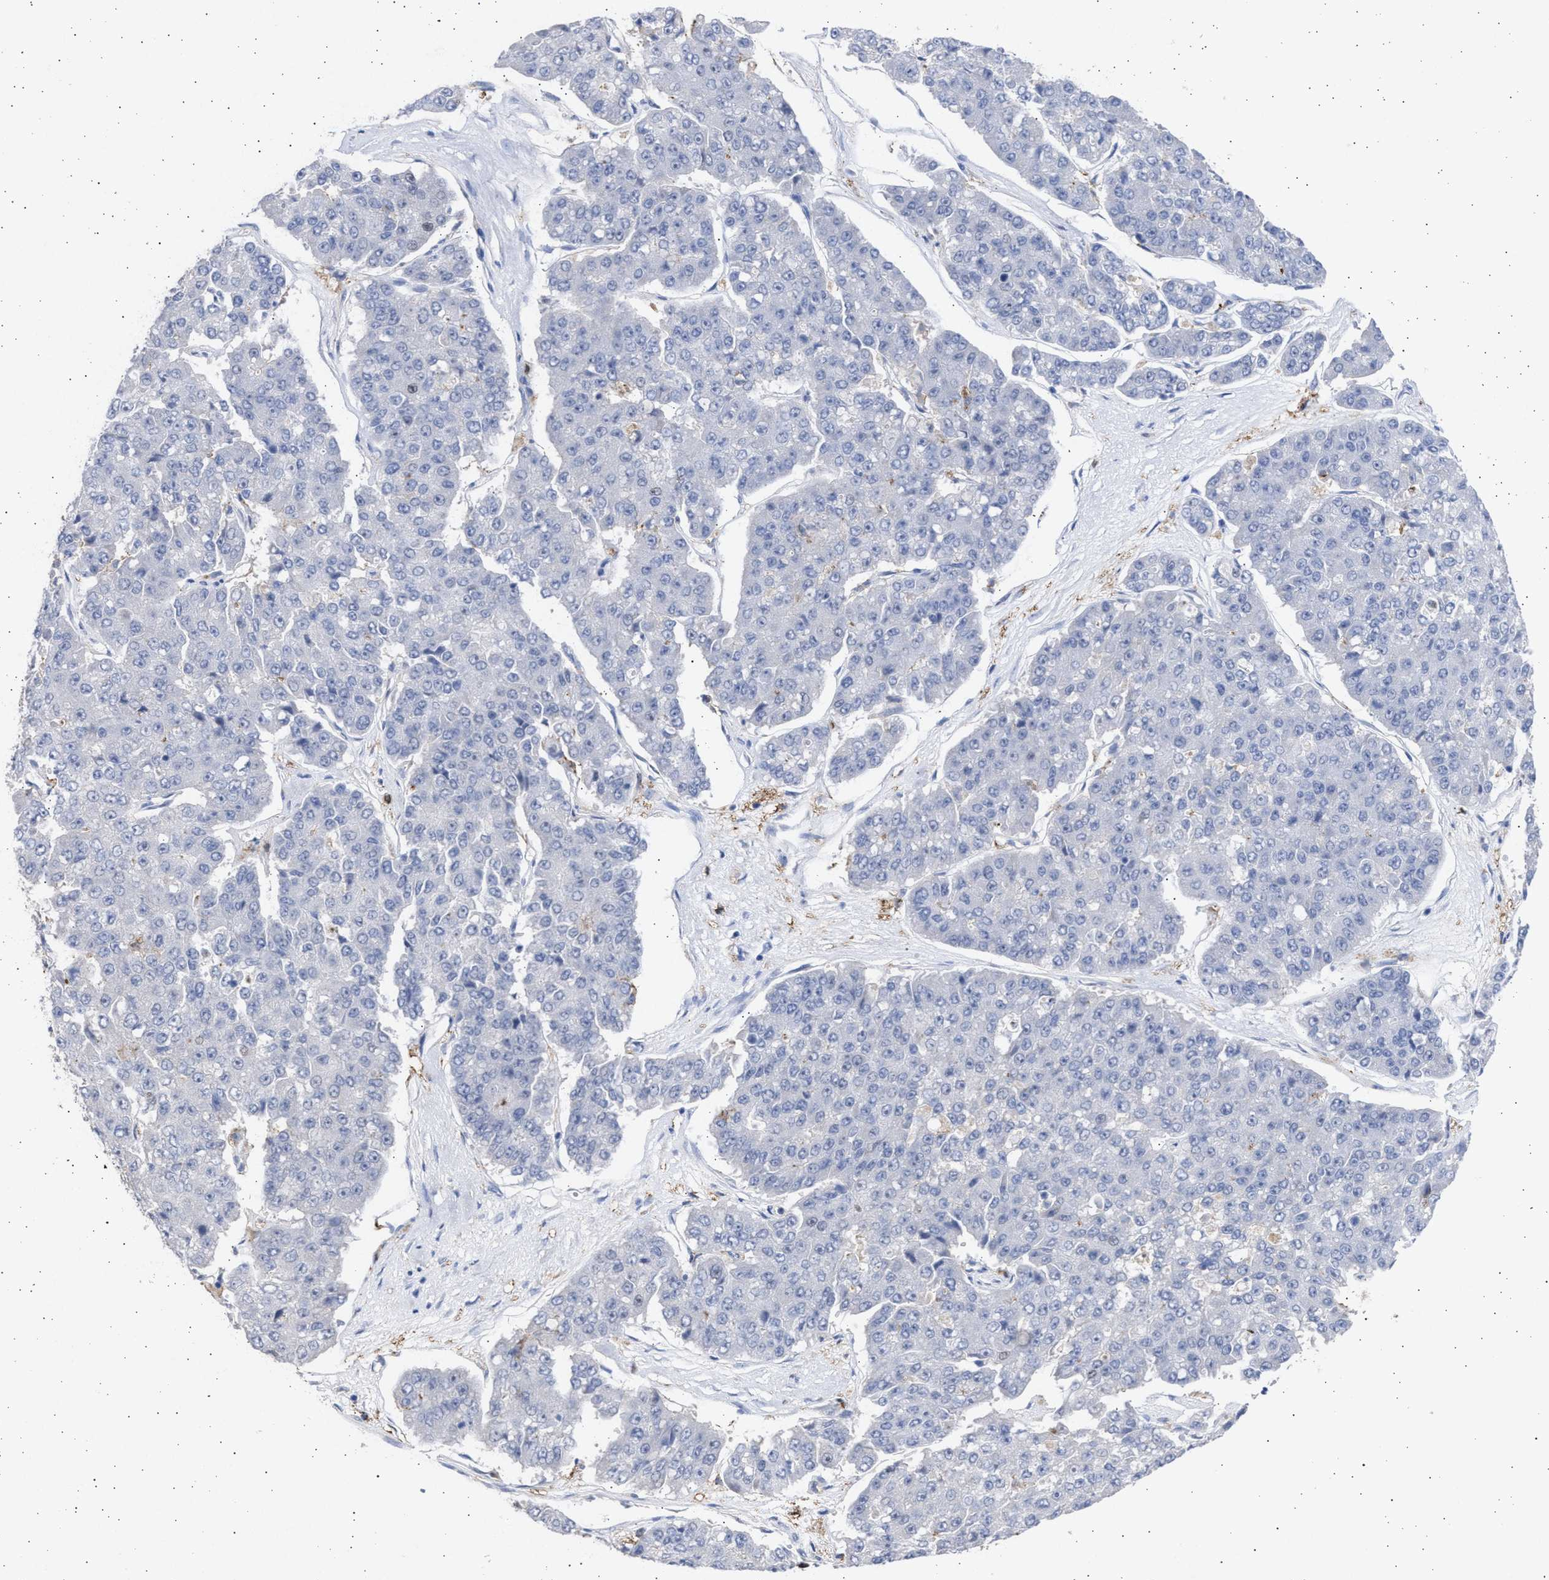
{"staining": {"intensity": "negative", "quantity": "none", "location": "none"}, "tissue": "pancreatic cancer", "cell_type": "Tumor cells", "image_type": "cancer", "snomed": [{"axis": "morphology", "description": "Adenocarcinoma, NOS"}, {"axis": "topography", "description": "Pancreas"}], "caption": "Adenocarcinoma (pancreatic) stained for a protein using immunohistochemistry displays no expression tumor cells.", "gene": "FCER1A", "patient": {"sex": "male", "age": 50}}